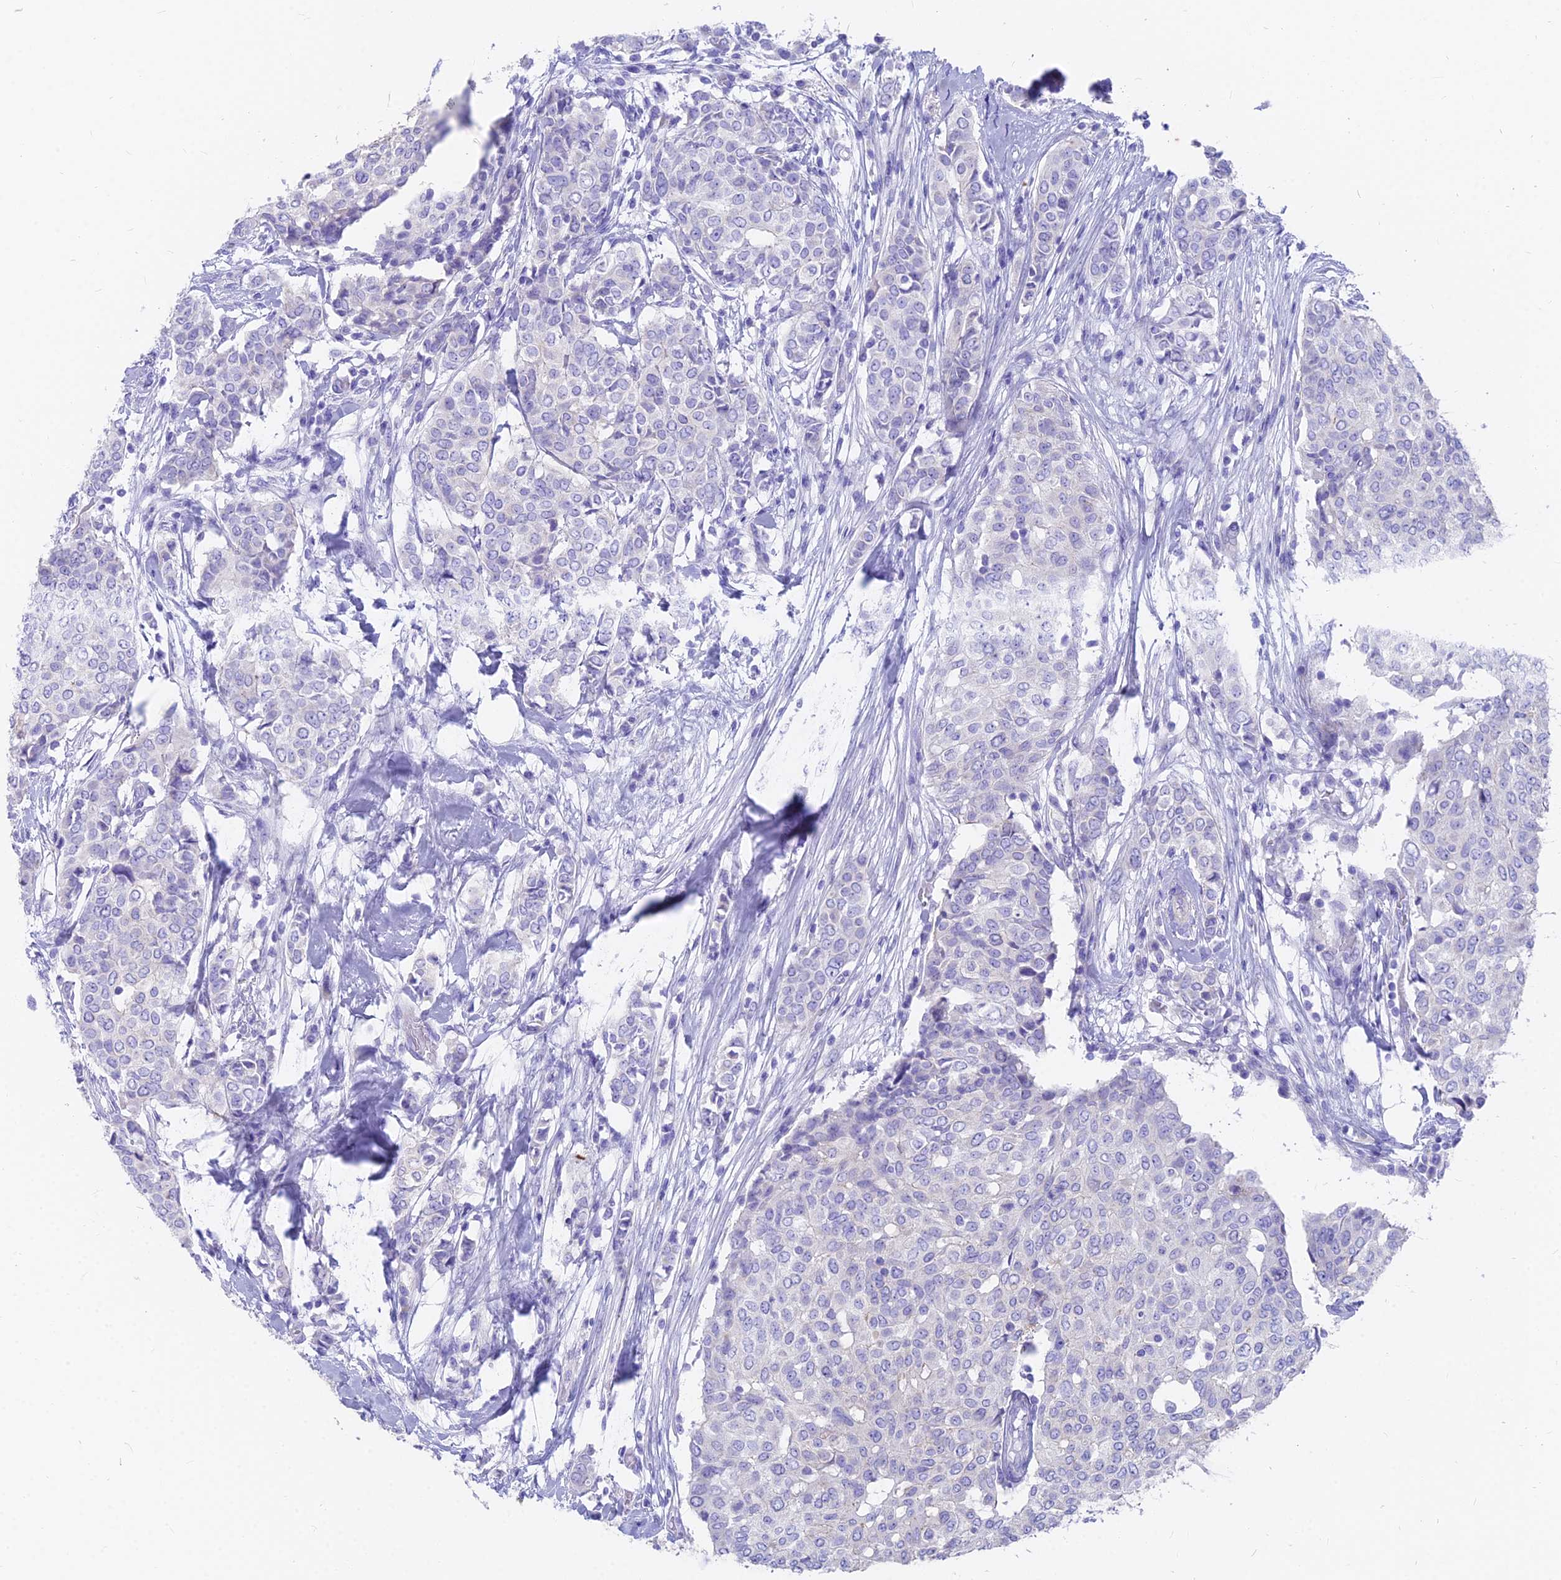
{"staining": {"intensity": "negative", "quantity": "none", "location": "none"}, "tissue": "breast cancer", "cell_type": "Tumor cells", "image_type": "cancer", "snomed": [{"axis": "morphology", "description": "Lobular carcinoma"}, {"axis": "topography", "description": "Breast"}], "caption": "Protein analysis of breast lobular carcinoma reveals no significant staining in tumor cells. (Immunohistochemistry, brightfield microscopy, high magnification).", "gene": "FAM168B", "patient": {"sex": "female", "age": 51}}